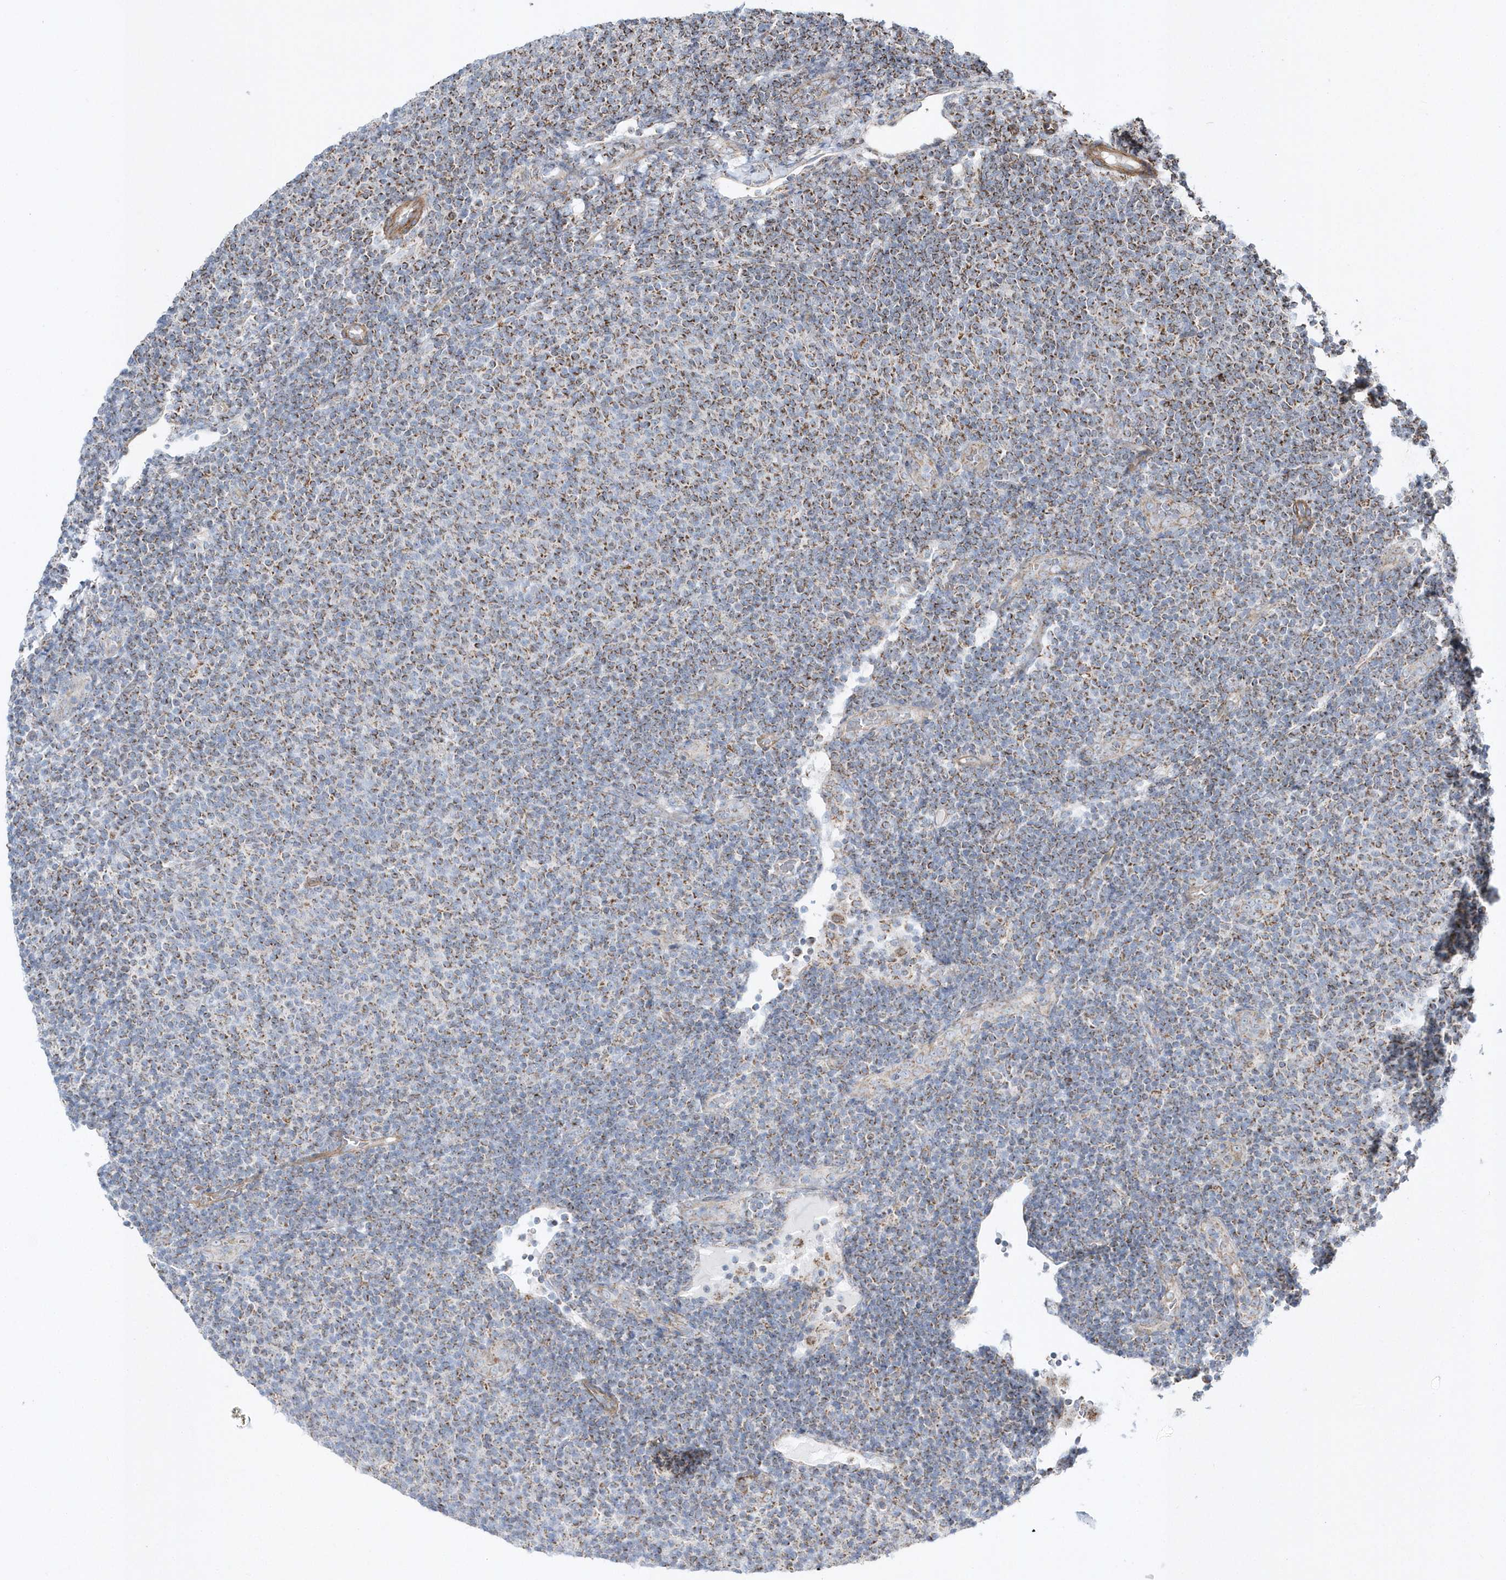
{"staining": {"intensity": "moderate", "quantity": ">75%", "location": "cytoplasmic/membranous"}, "tissue": "lymphoma", "cell_type": "Tumor cells", "image_type": "cancer", "snomed": [{"axis": "morphology", "description": "Malignant lymphoma, non-Hodgkin's type, Low grade"}, {"axis": "topography", "description": "Lymph node"}], "caption": "This micrograph reveals immunohistochemistry (IHC) staining of human lymphoma, with medium moderate cytoplasmic/membranous positivity in approximately >75% of tumor cells.", "gene": "OPA1", "patient": {"sex": "male", "age": 66}}